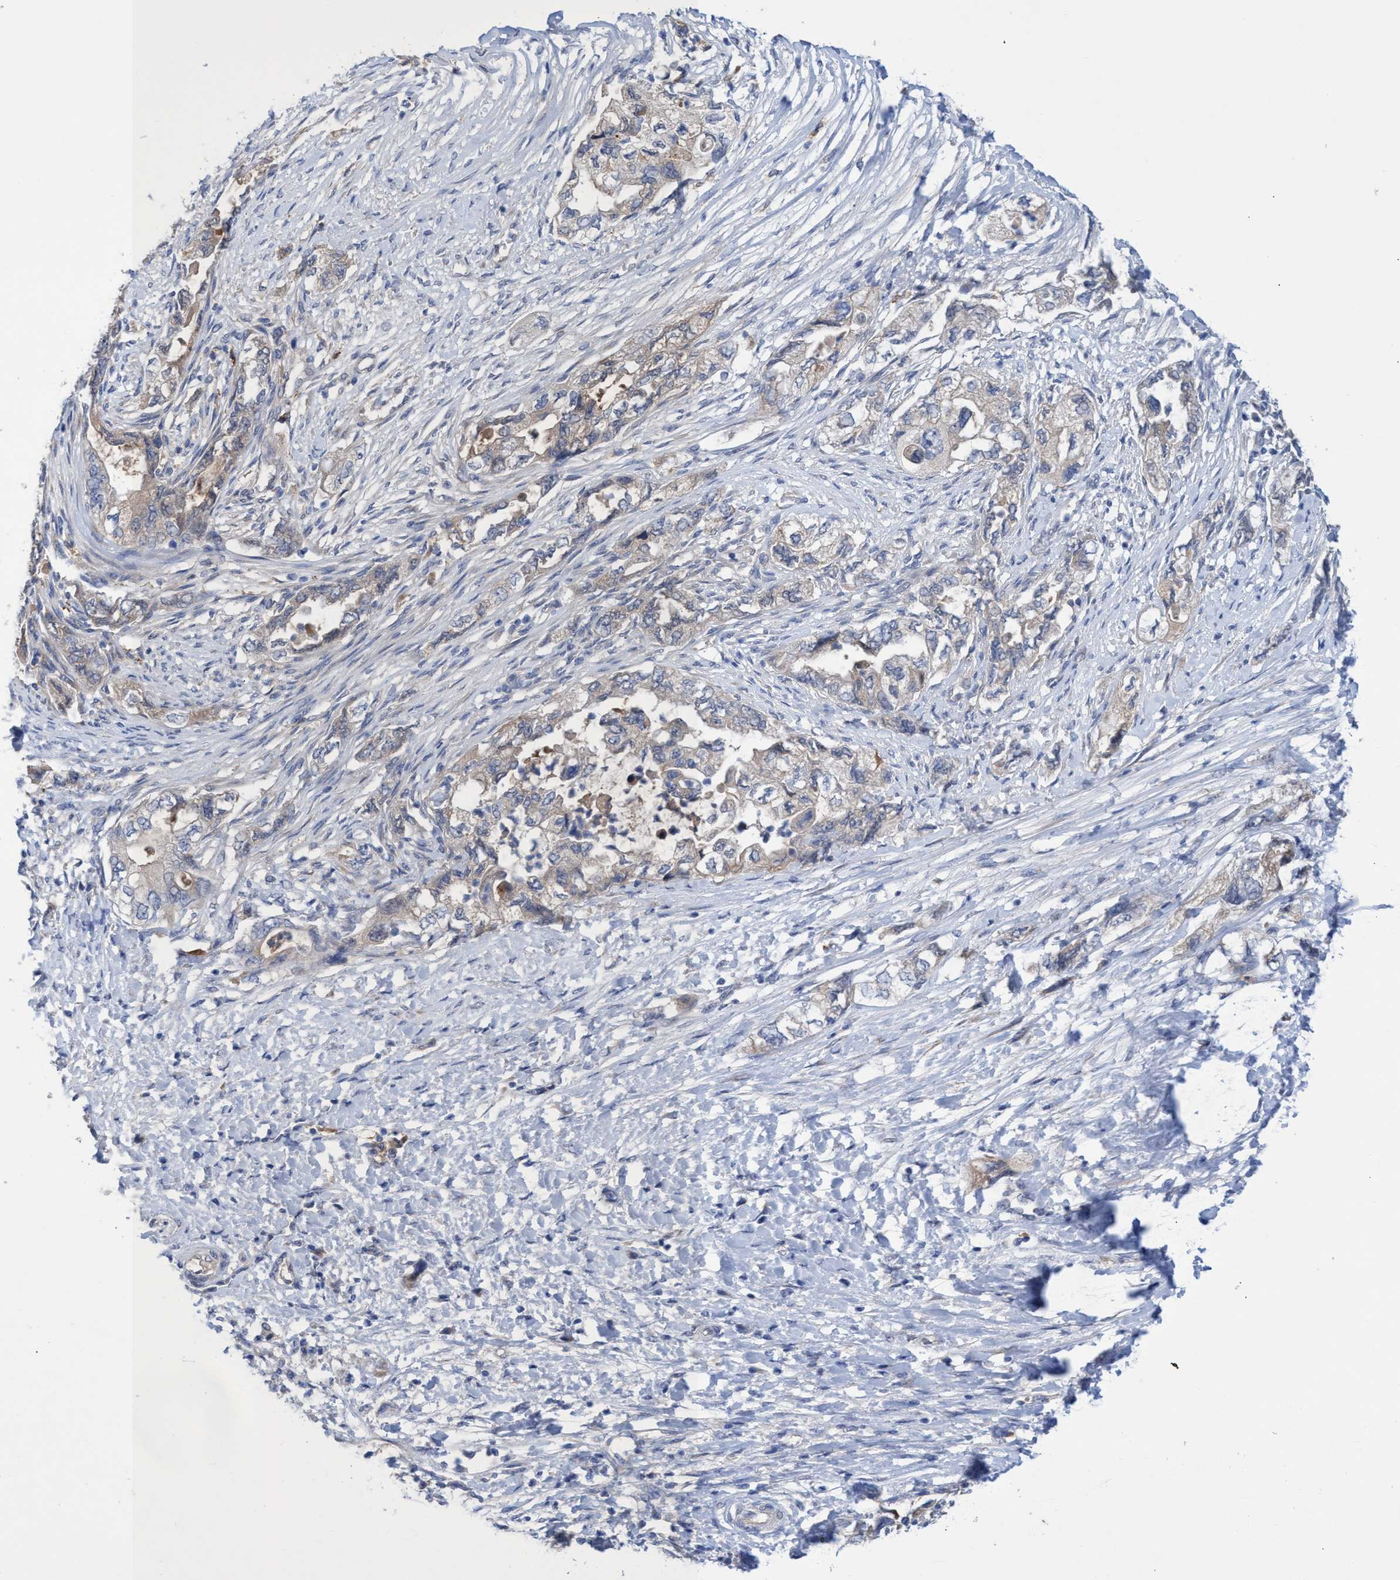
{"staining": {"intensity": "weak", "quantity": "<25%", "location": "cytoplasmic/membranous"}, "tissue": "pancreatic cancer", "cell_type": "Tumor cells", "image_type": "cancer", "snomed": [{"axis": "morphology", "description": "Adenocarcinoma, NOS"}, {"axis": "topography", "description": "Pancreas"}], "caption": "A high-resolution micrograph shows immunohistochemistry staining of pancreatic adenocarcinoma, which reveals no significant expression in tumor cells.", "gene": "SVEP1", "patient": {"sex": "female", "age": 73}}